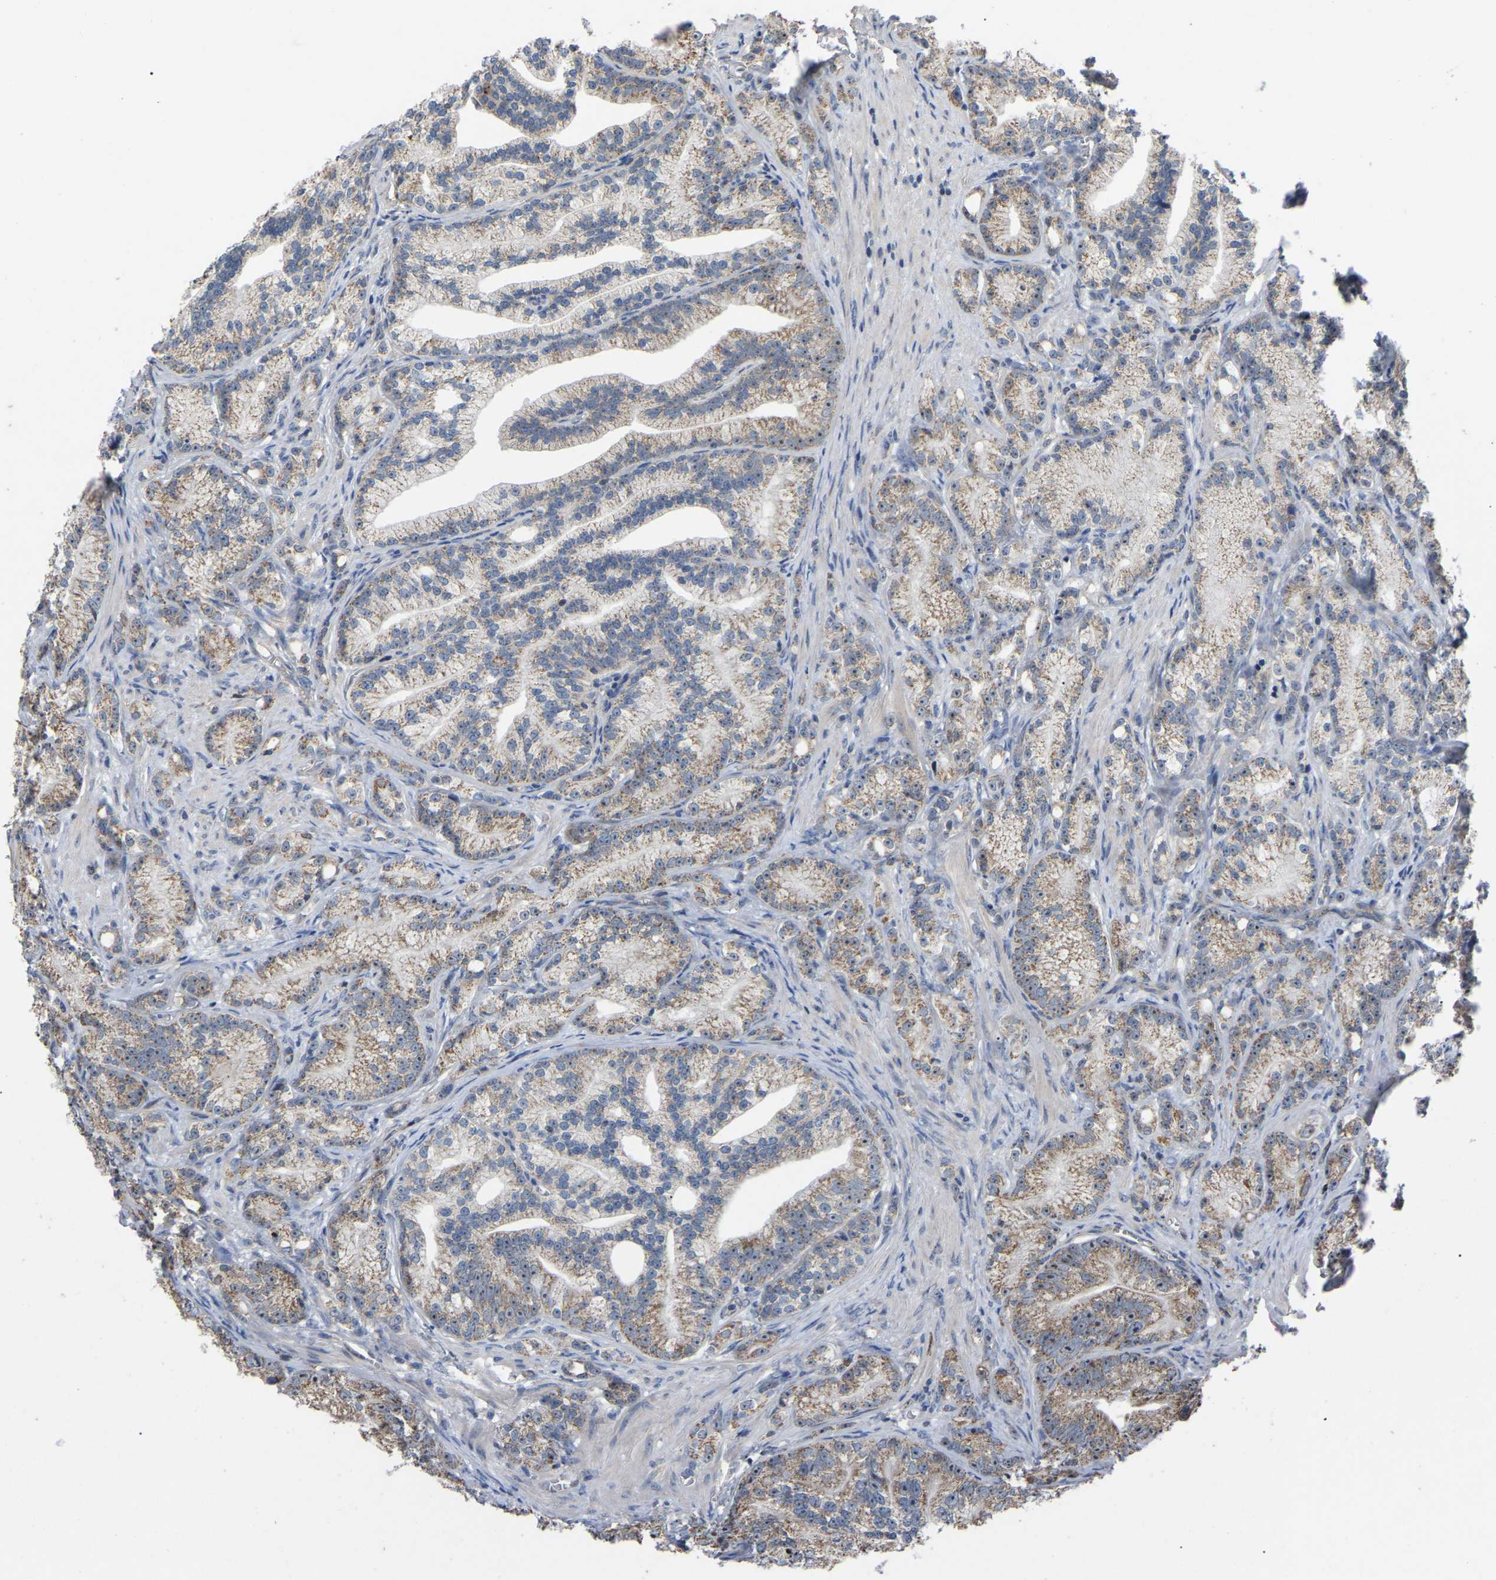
{"staining": {"intensity": "moderate", "quantity": ">75%", "location": "cytoplasmic/membranous,nuclear"}, "tissue": "prostate cancer", "cell_type": "Tumor cells", "image_type": "cancer", "snomed": [{"axis": "morphology", "description": "Adenocarcinoma, Low grade"}, {"axis": "topography", "description": "Prostate"}], "caption": "Immunohistochemical staining of human prostate cancer (adenocarcinoma (low-grade)) displays moderate cytoplasmic/membranous and nuclear protein positivity in about >75% of tumor cells. (IHC, brightfield microscopy, high magnification).", "gene": "NOP53", "patient": {"sex": "male", "age": 89}}